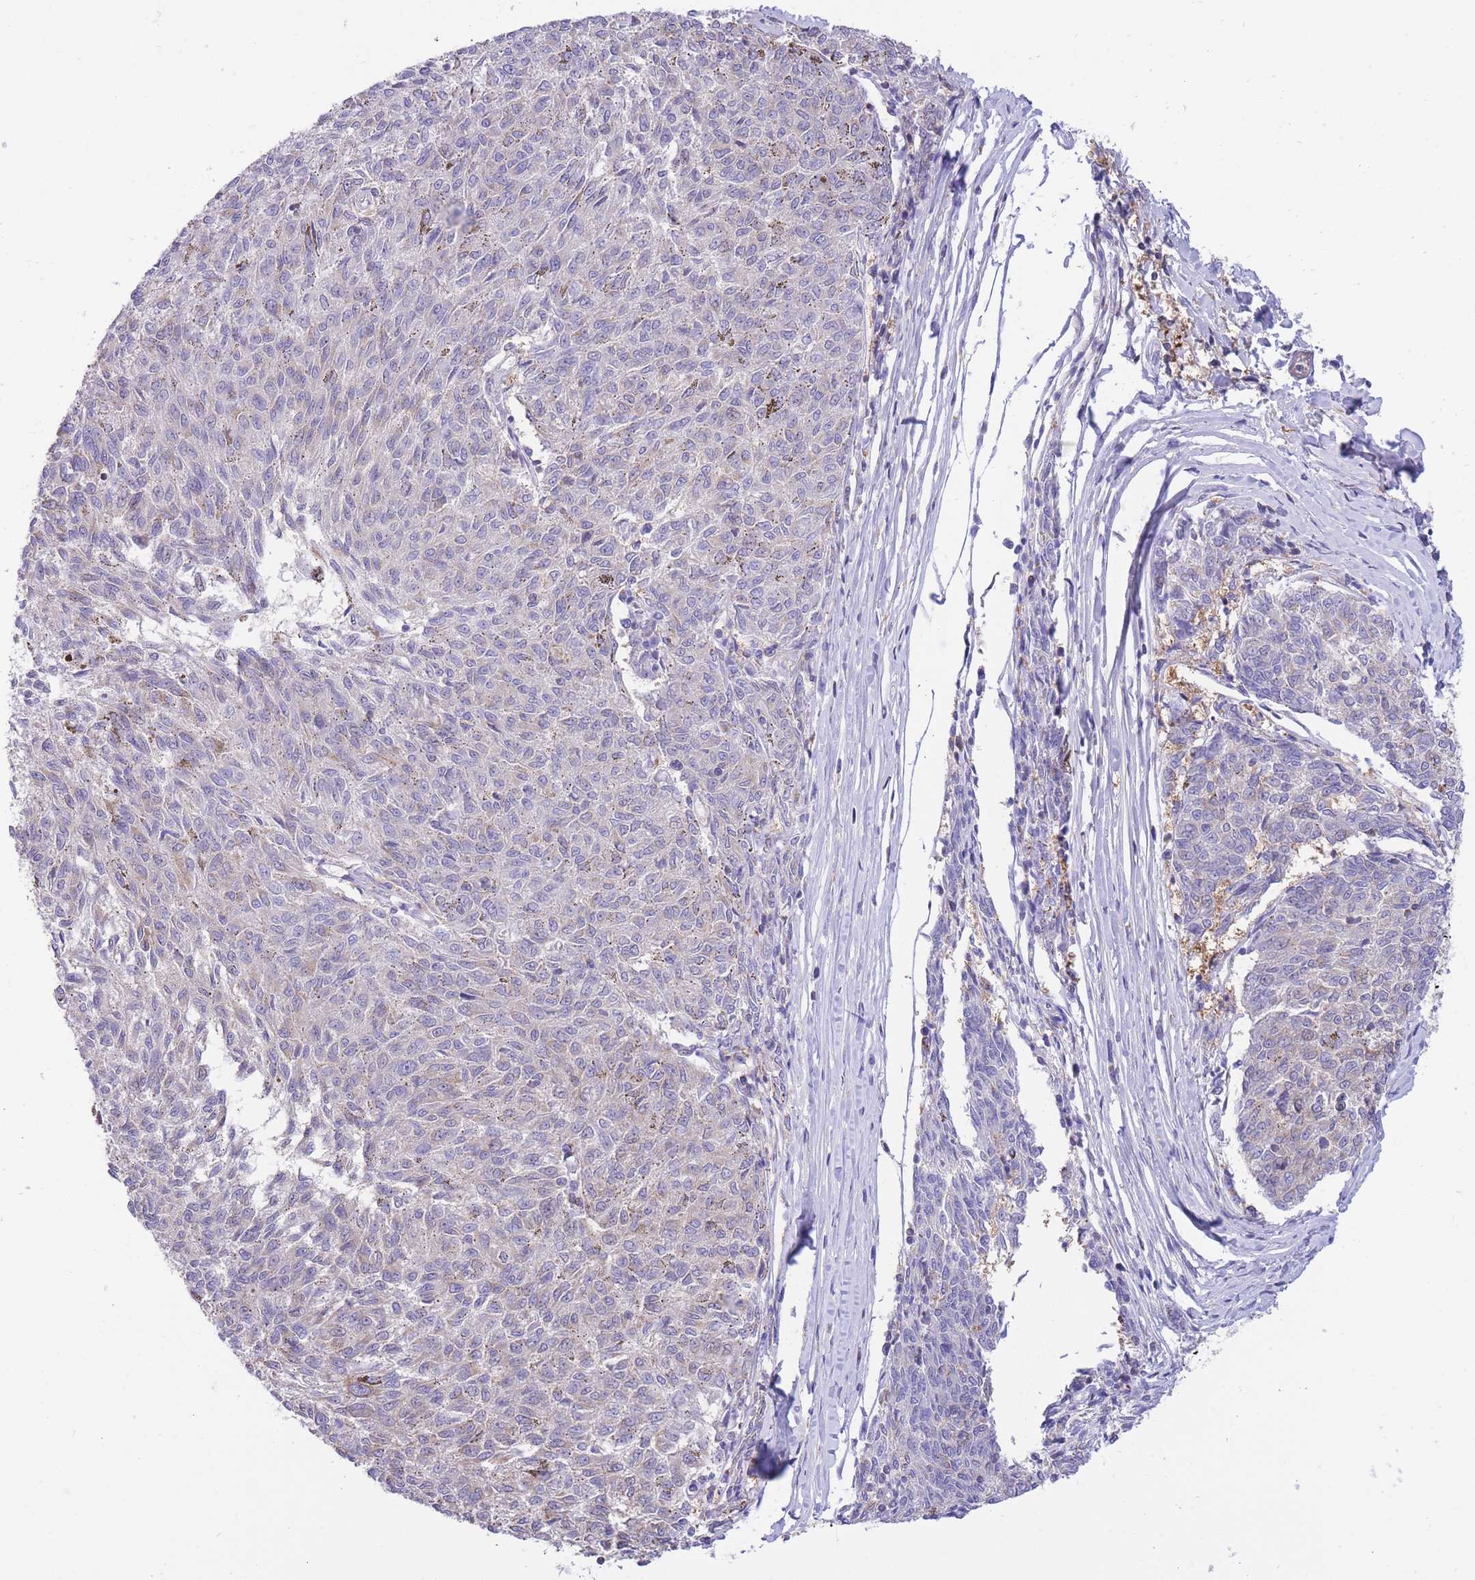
{"staining": {"intensity": "weak", "quantity": "<25%", "location": "cytoplasmic/membranous"}, "tissue": "melanoma", "cell_type": "Tumor cells", "image_type": "cancer", "snomed": [{"axis": "morphology", "description": "Malignant melanoma, NOS"}, {"axis": "topography", "description": "Skin"}], "caption": "Image shows no significant protein staining in tumor cells of malignant melanoma.", "gene": "NAMPT", "patient": {"sex": "female", "age": 72}}